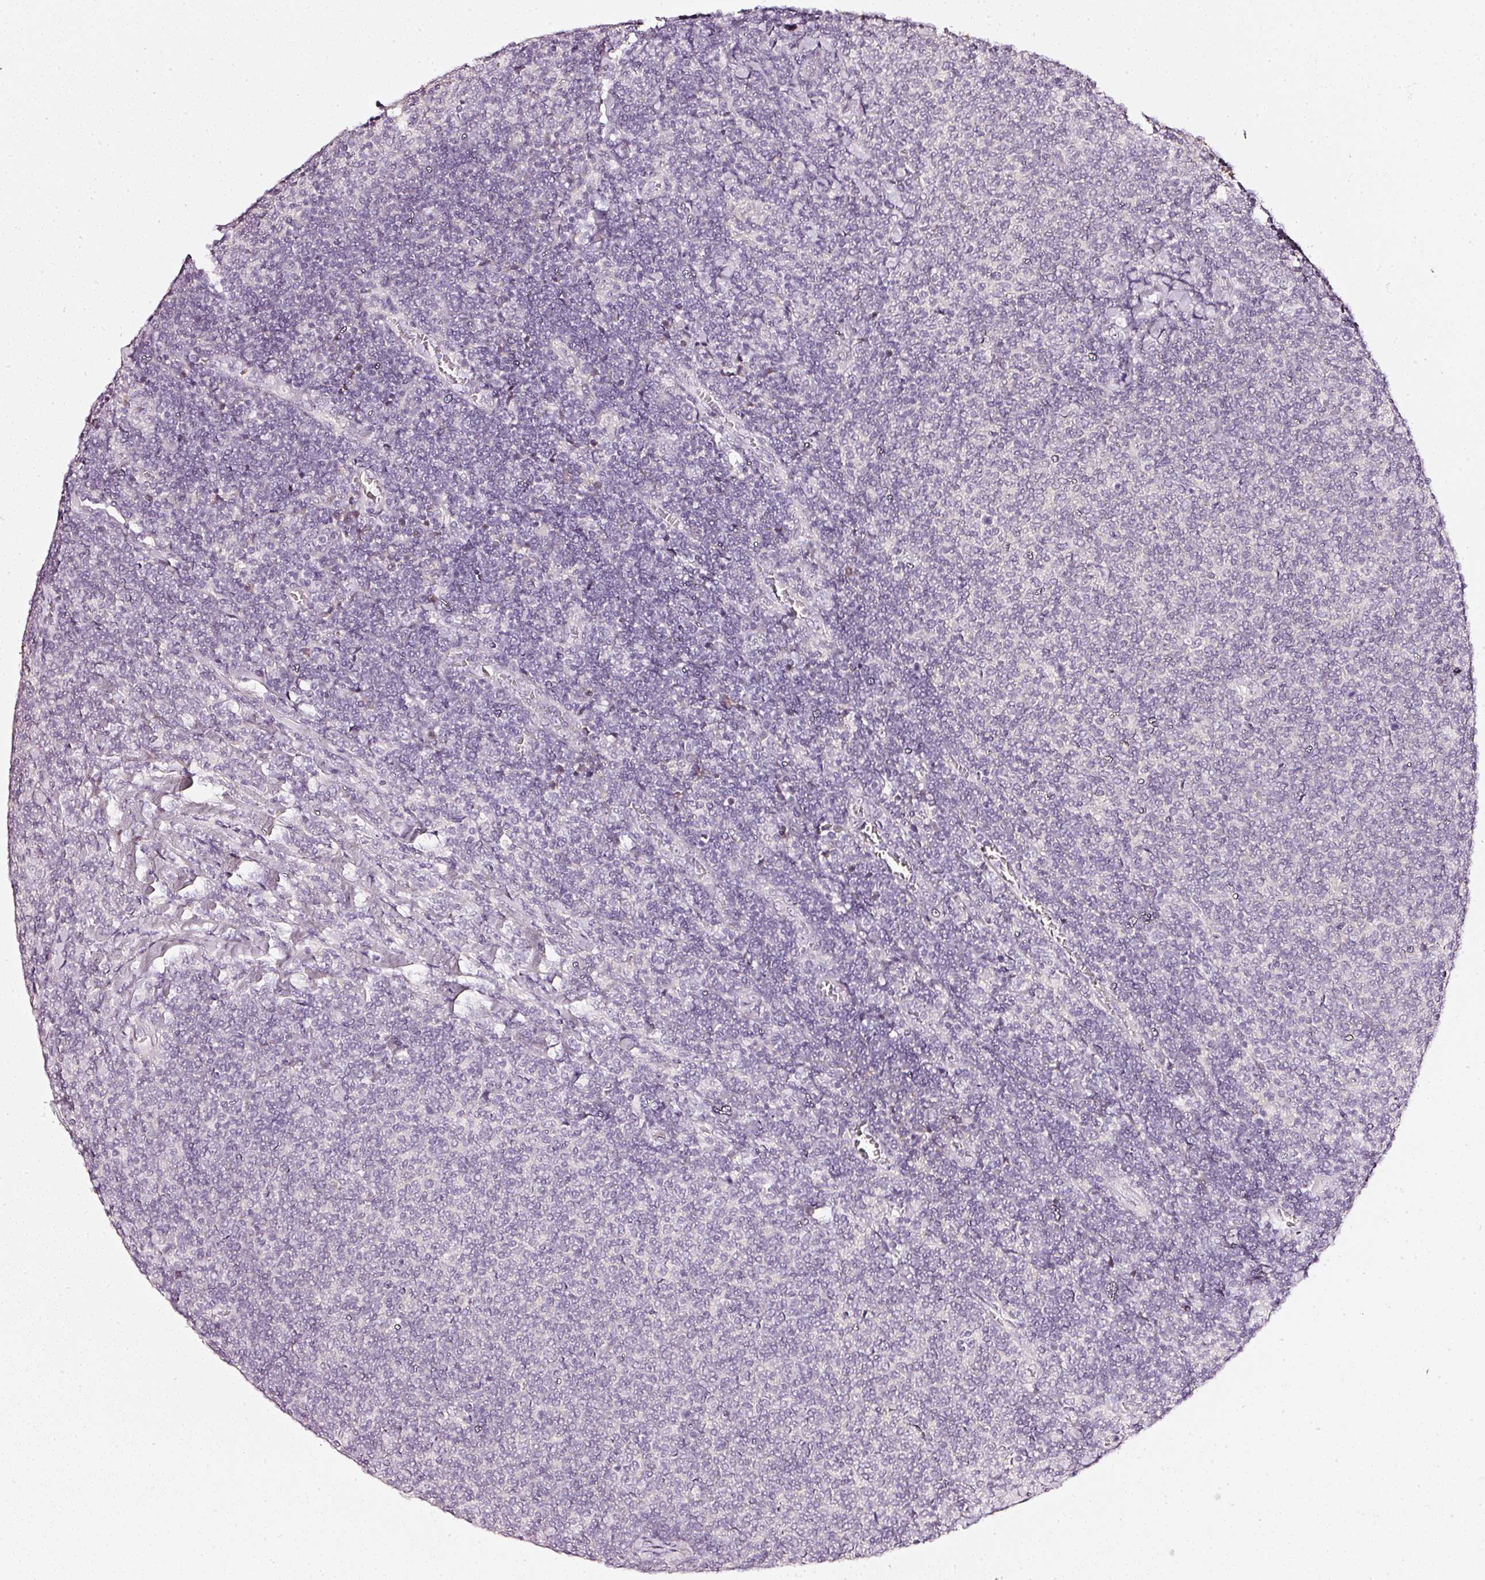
{"staining": {"intensity": "negative", "quantity": "none", "location": "none"}, "tissue": "lymphoma", "cell_type": "Tumor cells", "image_type": "cancer", "snomed": [{"axis": "morphology", "description": "Malignant lymphoma, non-Hodgkin's type, Low grade"}, {"axis": "topography", "description": "Lymph node"}], "caption": "Image shows no significant protein expression in tumor cells of malignant lymphoma, non-Hodgkin's type (low-grade). The staining is performed using DAB brown chromogen with nuclei counter-stained in using hematoxylin.", "gene": "CNP", "patient": {"sex": "male", "age": 52}}